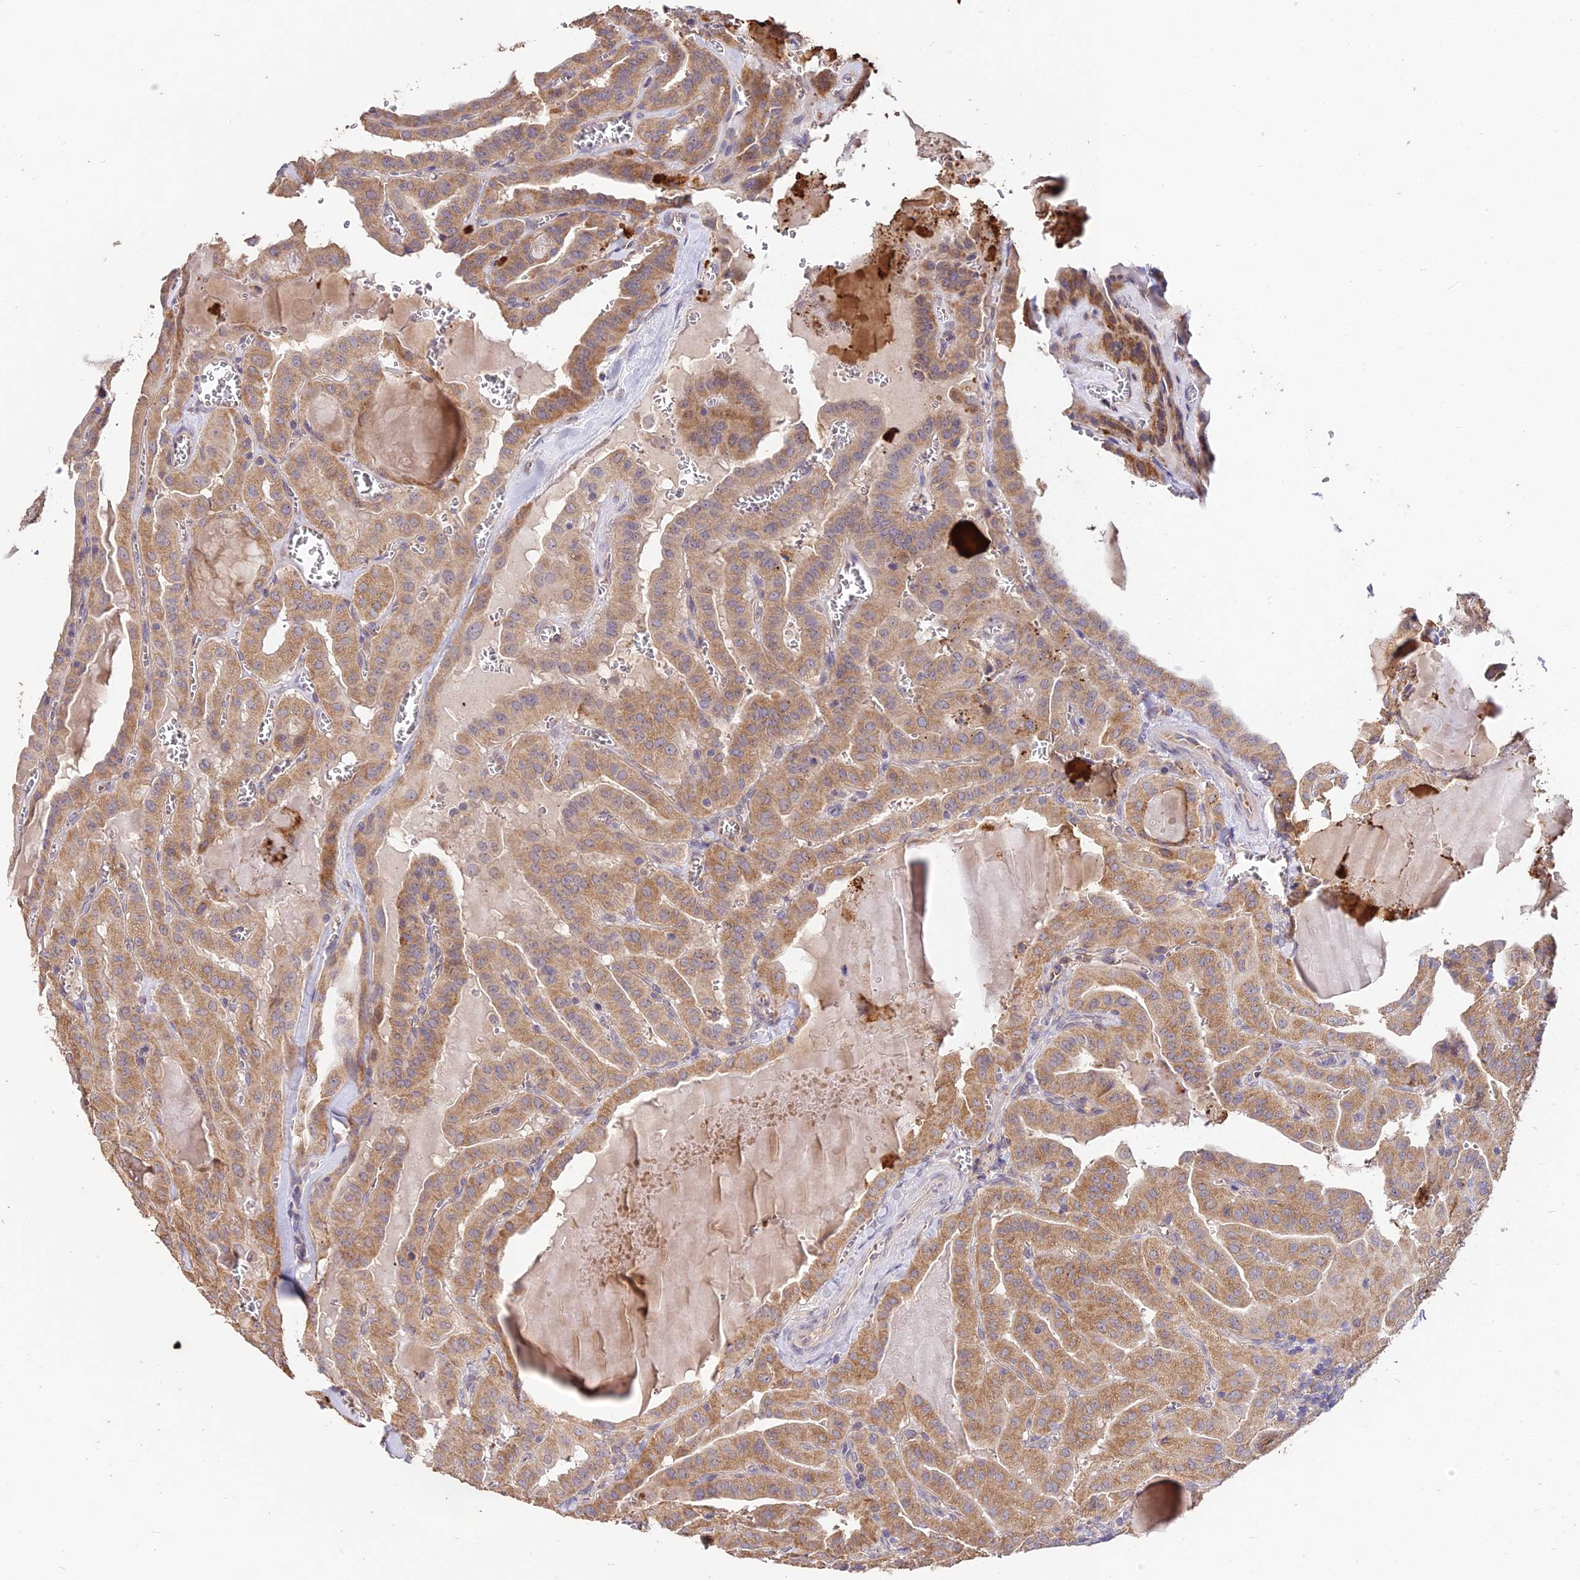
{"staining": {"intensity": "moderate", "quantity": ">75%", "location": "cytoplasmic/membranous"}, "tissue": "thyroid cancer", "cell_type": "Tumor cells", "image_type": "cancer", "snomed": [{"axis": "morphology", "description": "Papillary adenocarcinoma, NOS"}, {"axis": "topography", "description": "Thyroid gland"}], "caption": "About >75% of tumor cells in papillary adenocarcinoma (thyroid) show moderate cytoplasmic/membranous protein staining as visualized by brown immunohistochemical staining.", "gene": "SDHD", "patient": {"sex": "male", "age": 52}}